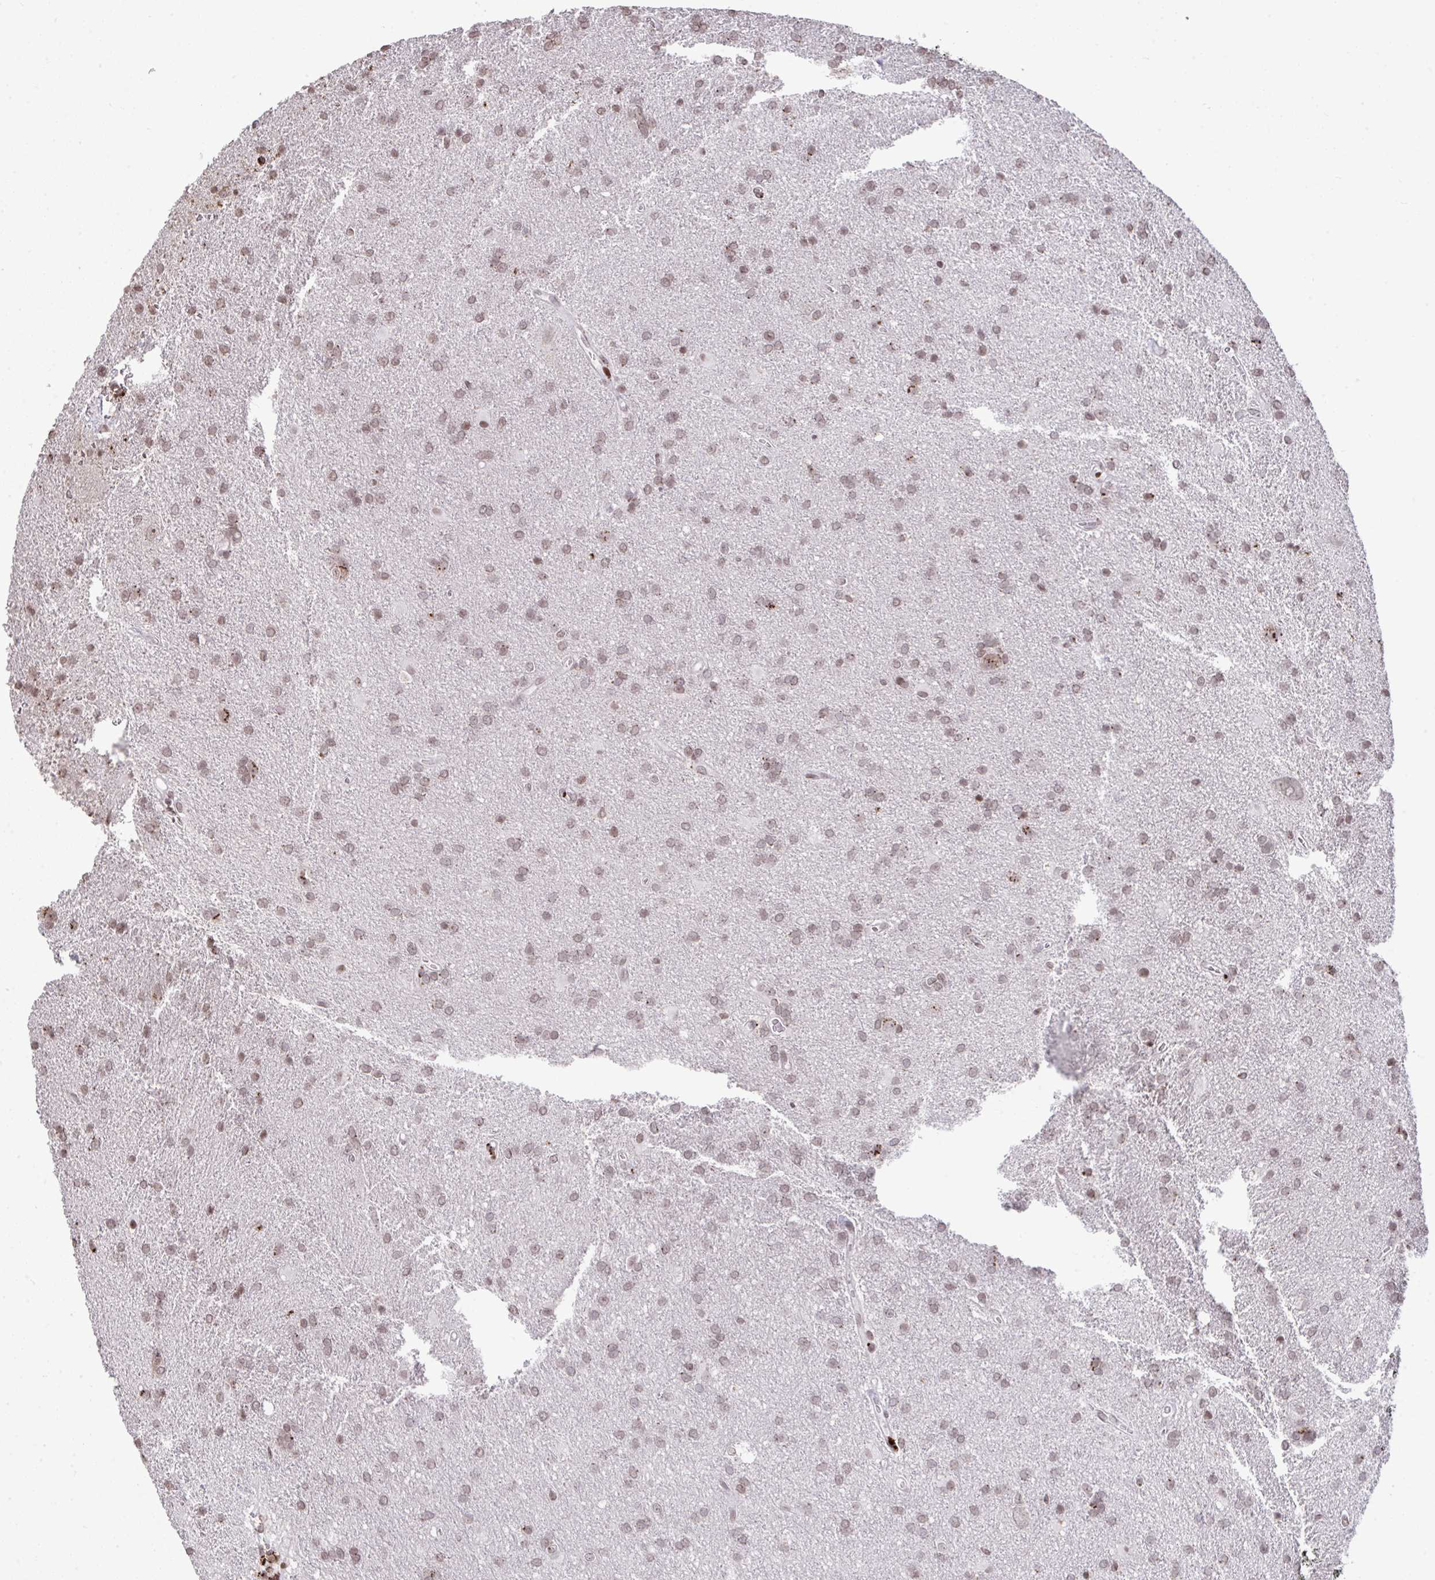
{"staining": {"intensity": "weak", "quantity": ">75%", "location": "nuclear"}, "tissue": "glioma", "cell_type": "Tumor cells", "image_type": "cancer", "snomed": [{"axis": "morphology", "description": "Glioma, malignant, Low grade"}, {"axis": "topography", "description": "Brain"}], "caption": "A histopathology image showing weak nuclear staining in approximately >75% of tumor cells in glioma, as visualized by brown immunohistochemical staining.", "gene": "NIP7", "patient": {"sex": "male", "age": 66}}